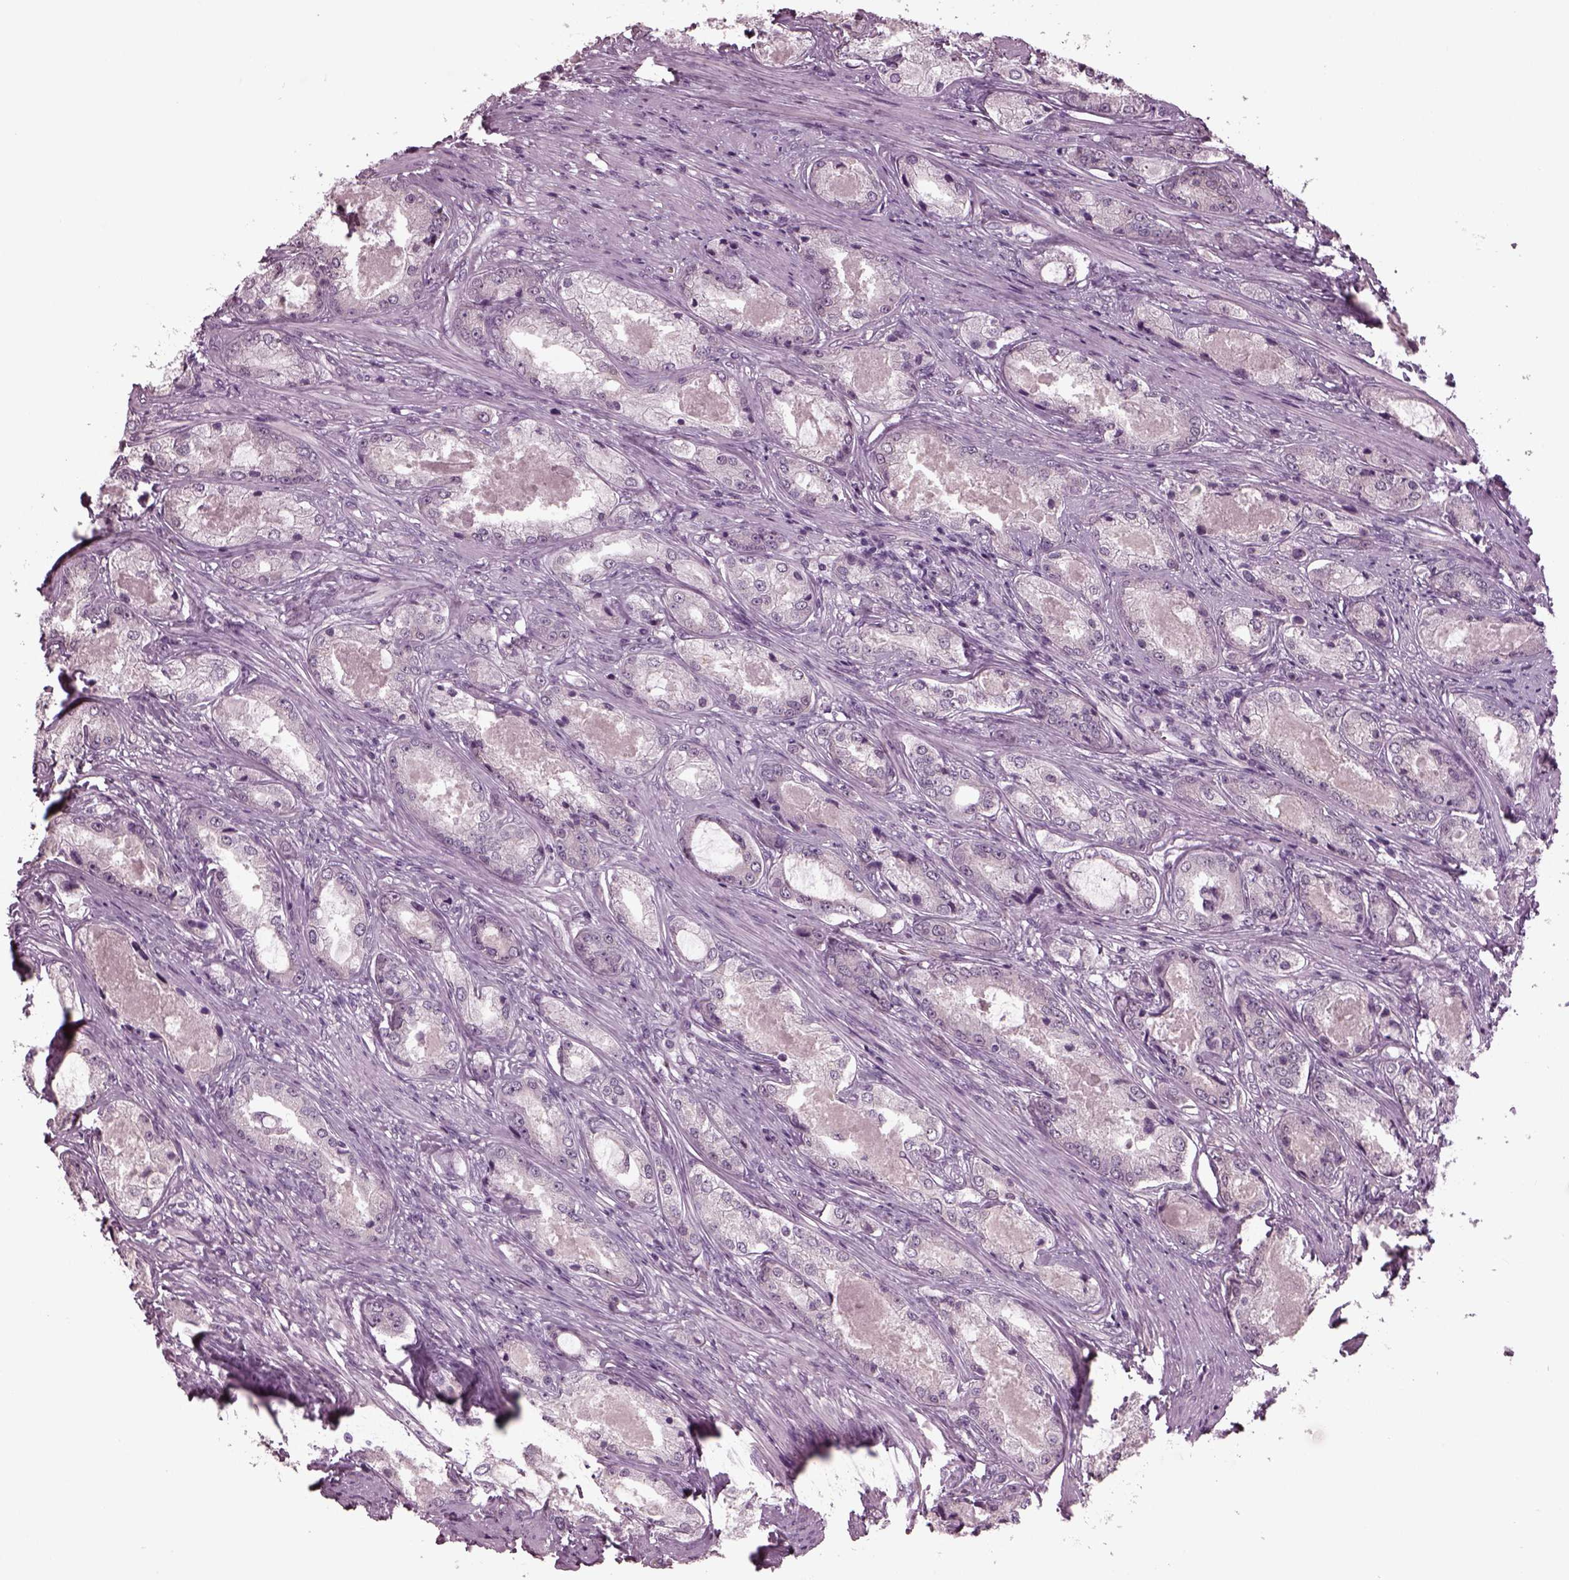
{"staining": {"intensity": "negative", "quantity": "none", "location": "none"}, "tissue": "prostate cancer", "cell_type": "Tumor cells", "image_type": "cancer", "snomed": [{"axis": "morphology", "description": "Adenocarcinoma, Low grade"}, {"axis": "topography", "description": "Prostate"}], "caption": "The IHC micrograph has no significant positivity in tumor cells of prostate cancer (low-grade adenocarcinoma) tissue.", "gene": "CLCN4", "patient": {"sex": "male", "age": 68}}